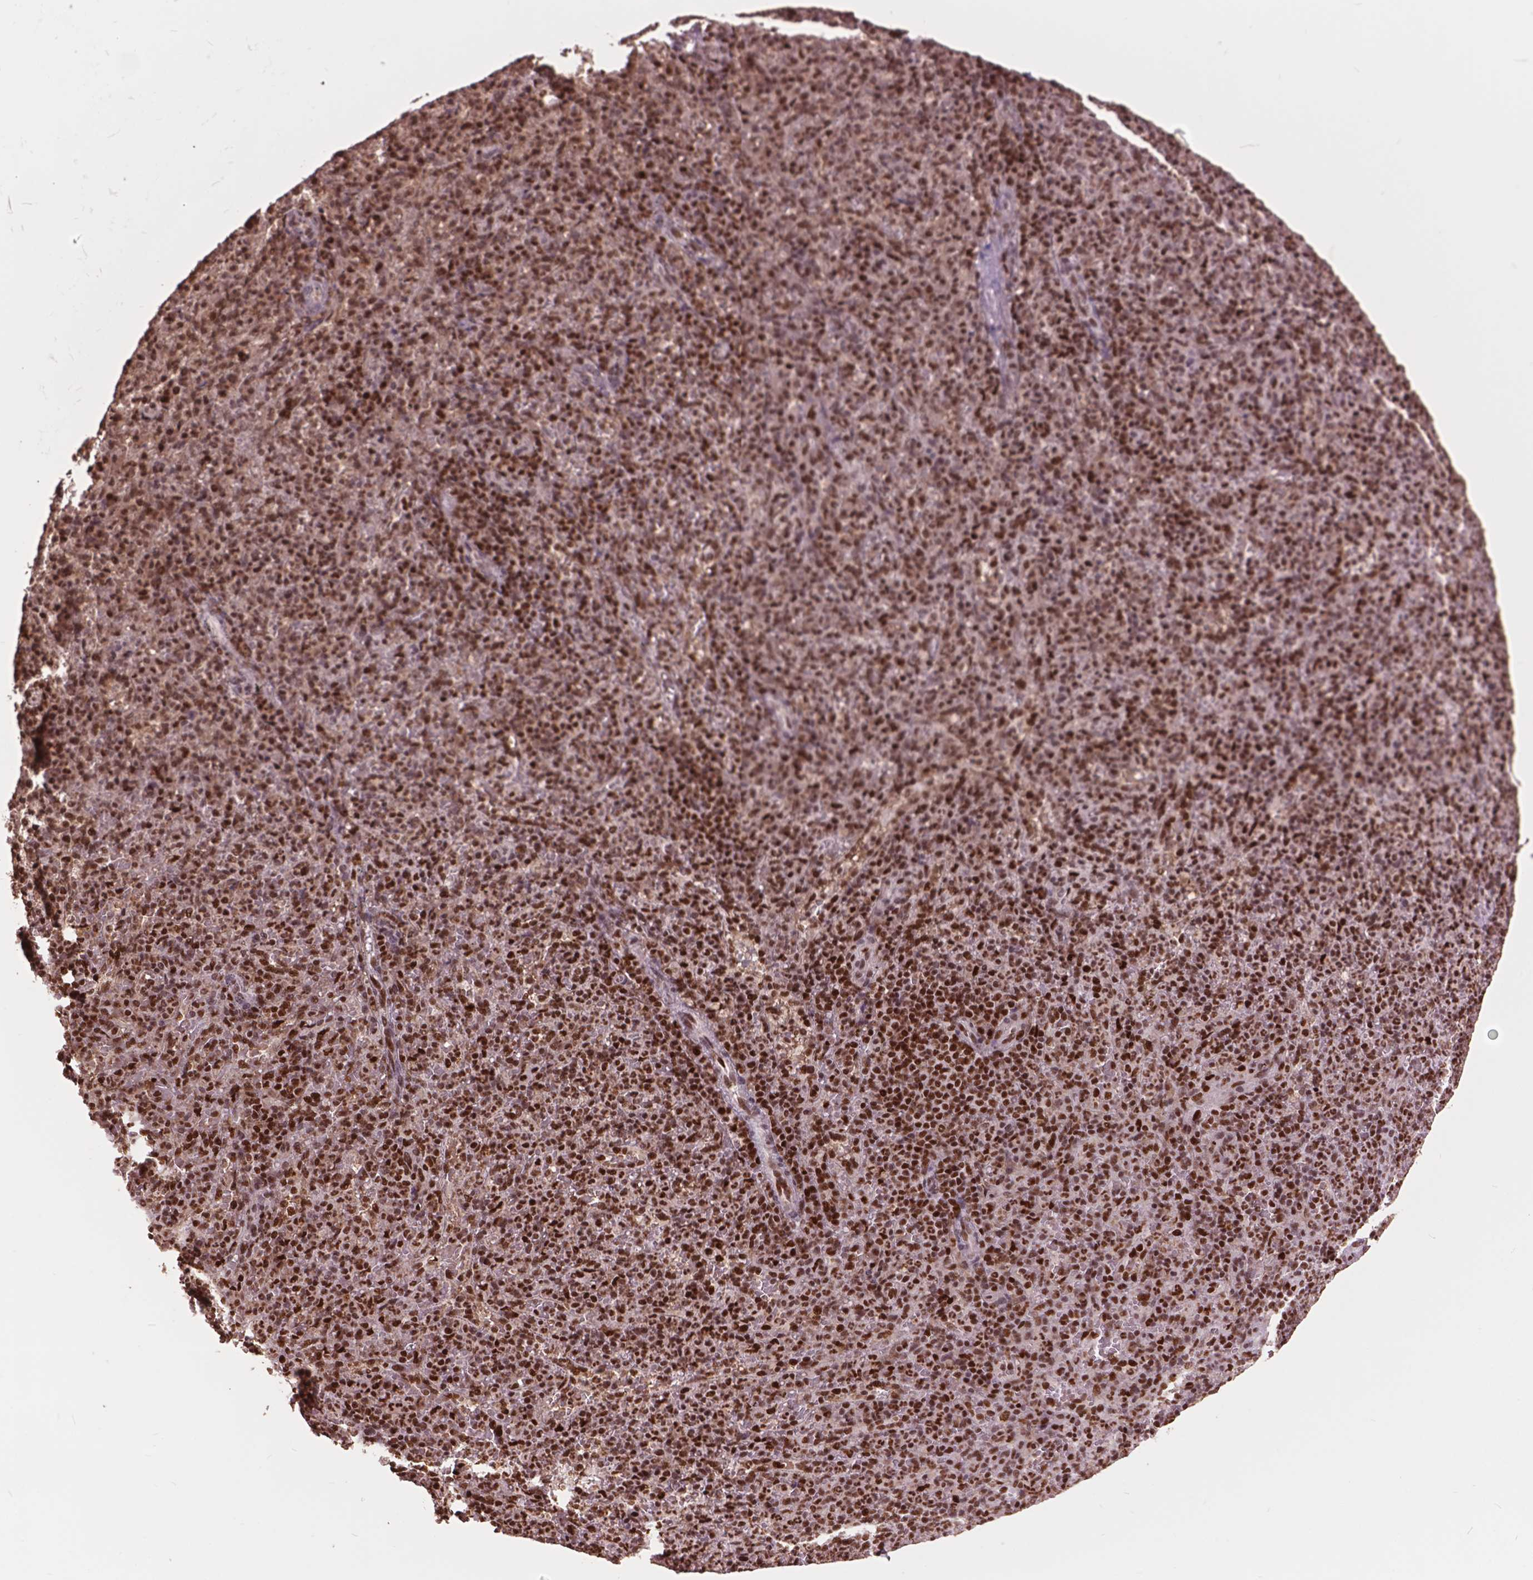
{"staining": {"intensity": "strong", "quantity": ">75%", "location": "nuclear"}, "tissue": "spleen", "cell_type": "Cells in red pulp", "image_type": "normal", "snomed": [{"axis": "morphology", "description": "Normal tissue, NOS"}, {"axis": "topography", "description": "Spleen"}], "caption": "Cells in red pulp reveal high levels of strong nuclear positivity in about >75% of cells in benign spleen. Immunohistochemistry (ihc) stains the protein in brown and the nuclei are stained blue.", "gene": "ANP32A", "patient": {"sex": "female", "age": 74}}